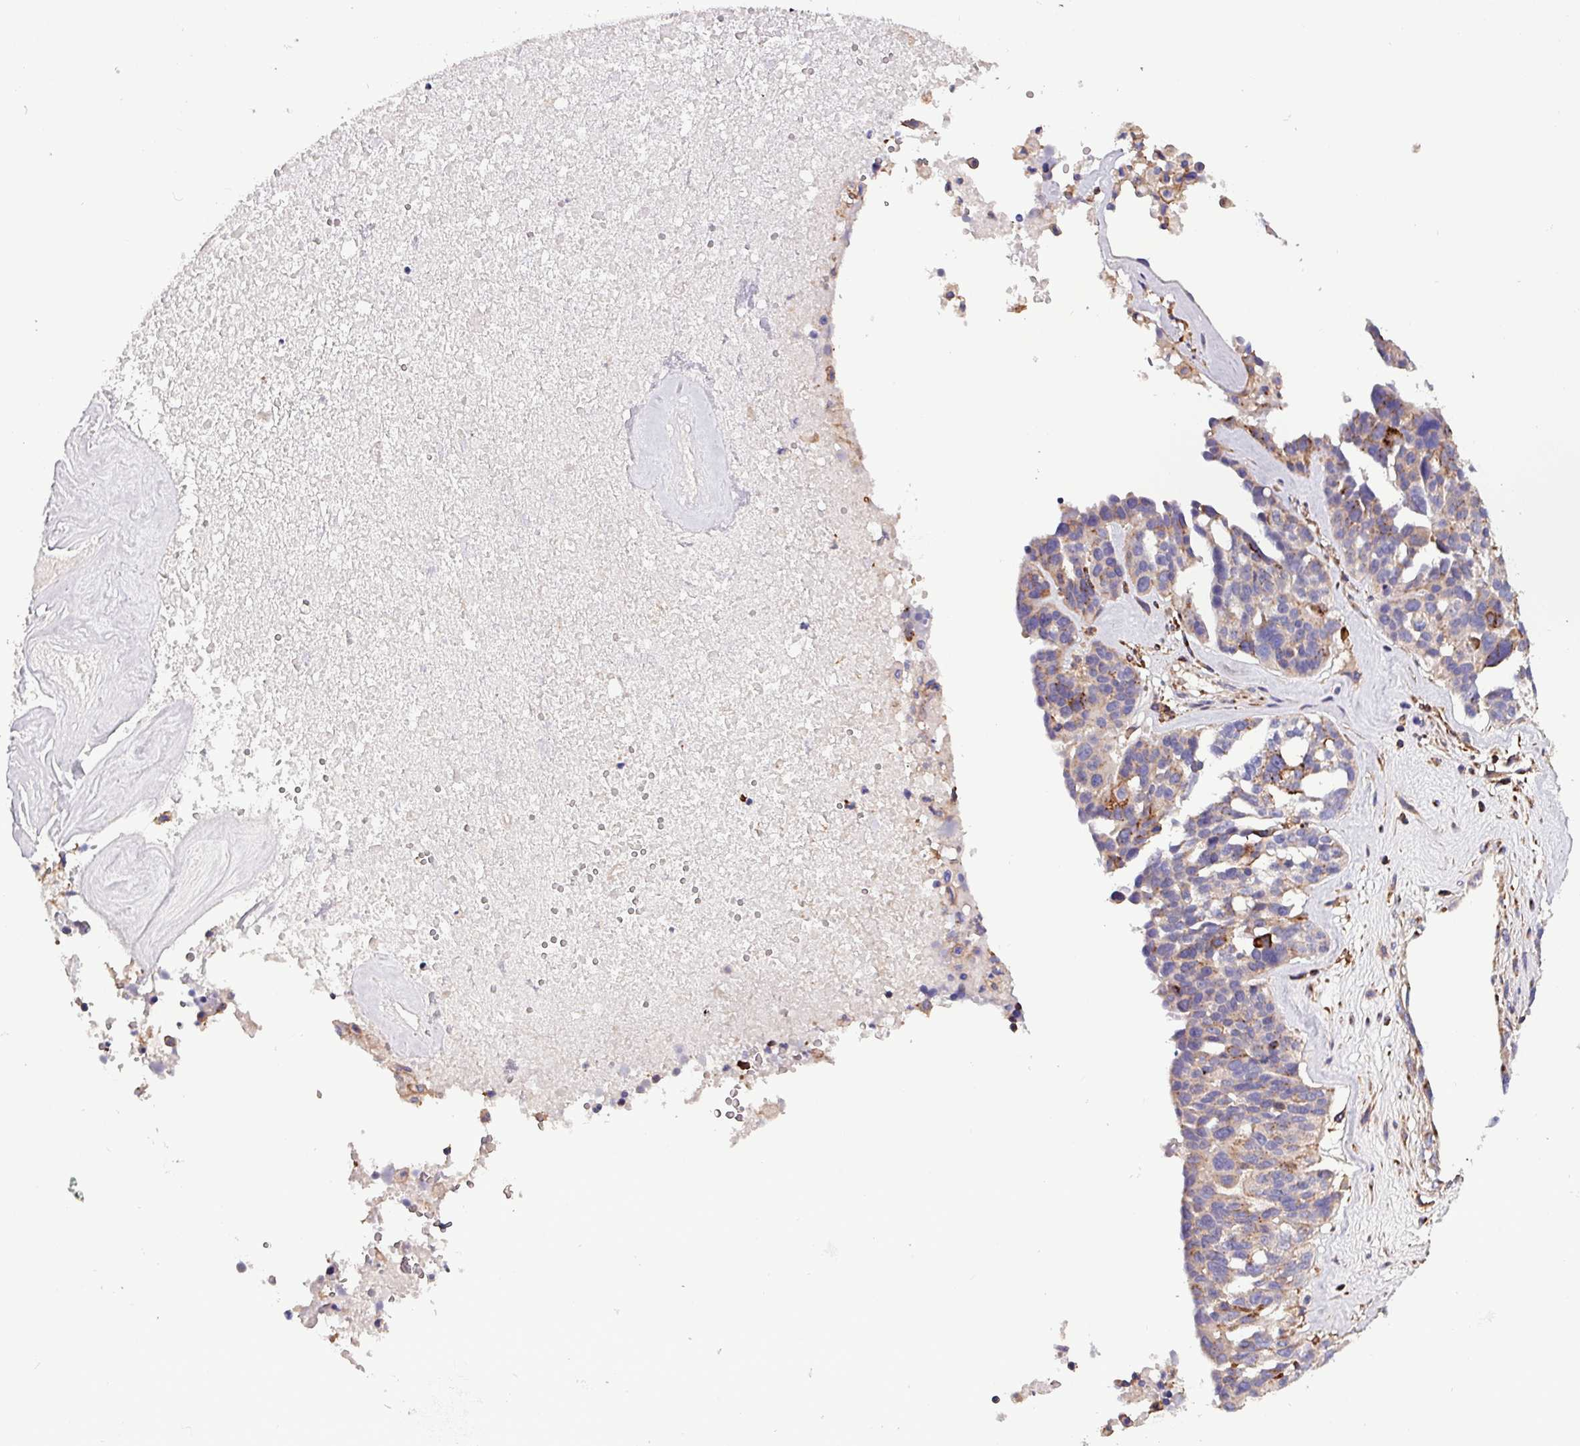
{"staining": {"intensity": "moderate", "quantity": "<25%", "location": "cytoplasmic/membranous"}, "tissue": "ovarian cancer", "cell_type": "Tumor cells", "image_type": "cancer", "snomed": [{"axis": "morphology", "description": "Cystadenocarcinoma, serous, NOS"}, {"axis": "topography", "description": "Ovary"}], "caption": "This photomicrograph exhibits immunohistochemistry staining of ovarian serous cystadenocarcinoma, with low moderate cytoplasmic/membranous positivity in approximately <25% of tumor cells.", "gene": "VAMP4", "patient": {"sex": "female", "age": 59}}